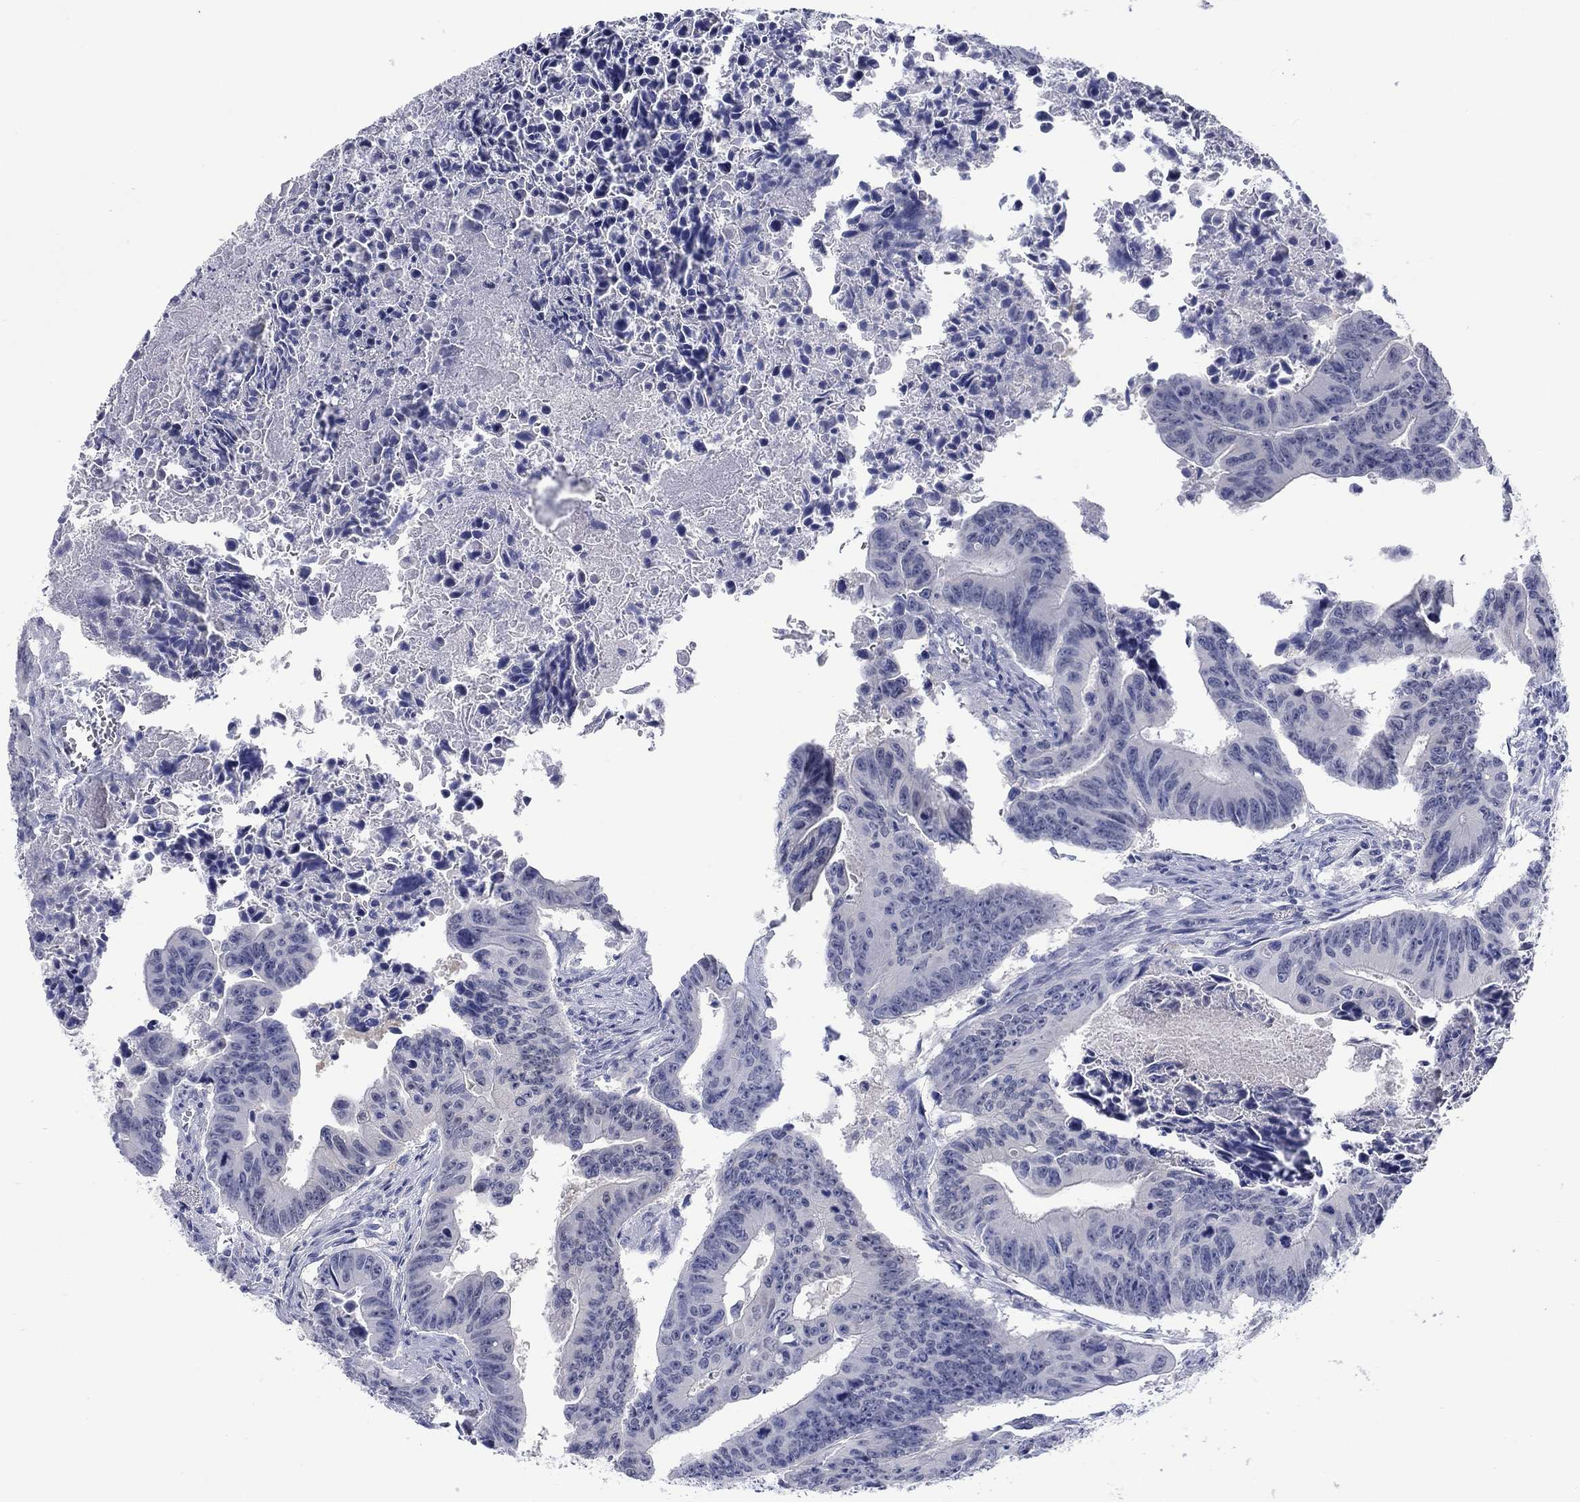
{"staining": {"intensity": "negative", "quantity": "none", "location": "none"}, "tissue": "colorectal cancer", "cell_type": "Tumor cells", "image_type": "cancer", "snomed": [{"axis": "morphology", "description": "Adenocarcinoma, NOS"}, {"axis": "topography", "description": "Colon"}], "caption": "This is a photomicrograph of immunohistochemistry (IHC) staining of colorectal adenocarcinoma, which shows no expression in tumor cells. (DAB (3,3'-diaminobenzidine) immunohistochemistry visualized using brightfield microscopy, high magnification).", "gene": "ATP6V1G2", "patient": {"sex": "female", "age": 87}}